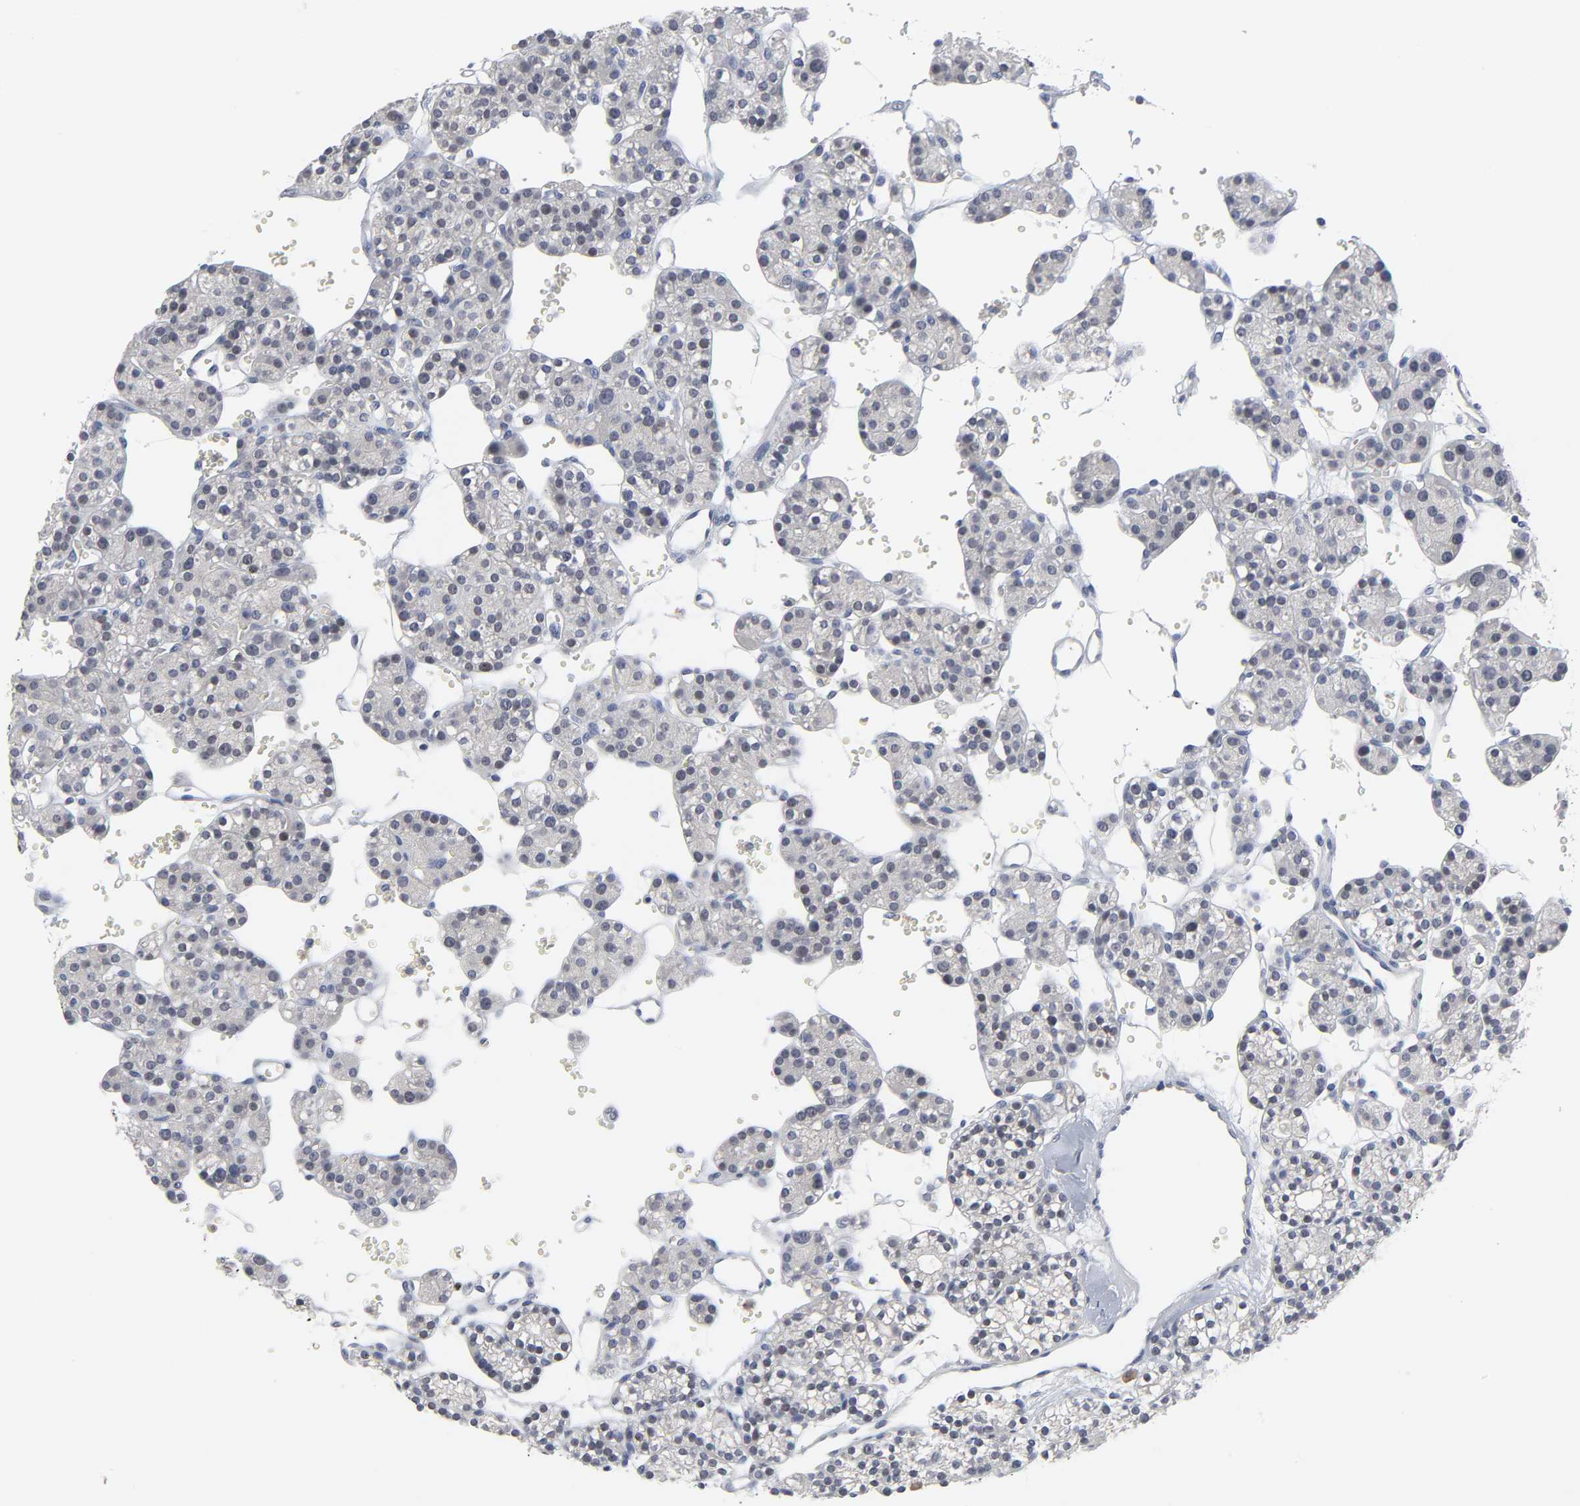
{"staining": {"intensity": "negative", "quantity": "none", "location": "none"}, "tissue": "parathyroid gland", "cell_type": "Glandular cells", "image_type": "normal", "snomed": [{"axis": "morphology", "description": "Normal tissue, NOS"}, {"axis": "topography", "description": "Parathyroid gland"}], "caption": "An immunohistochemistry image of benign parathyroid gland is shown. There is no staining in glandular cells of parathyroid gland.", "gene": "SALL2", "patient": {"sex": "female", "age": 64}}